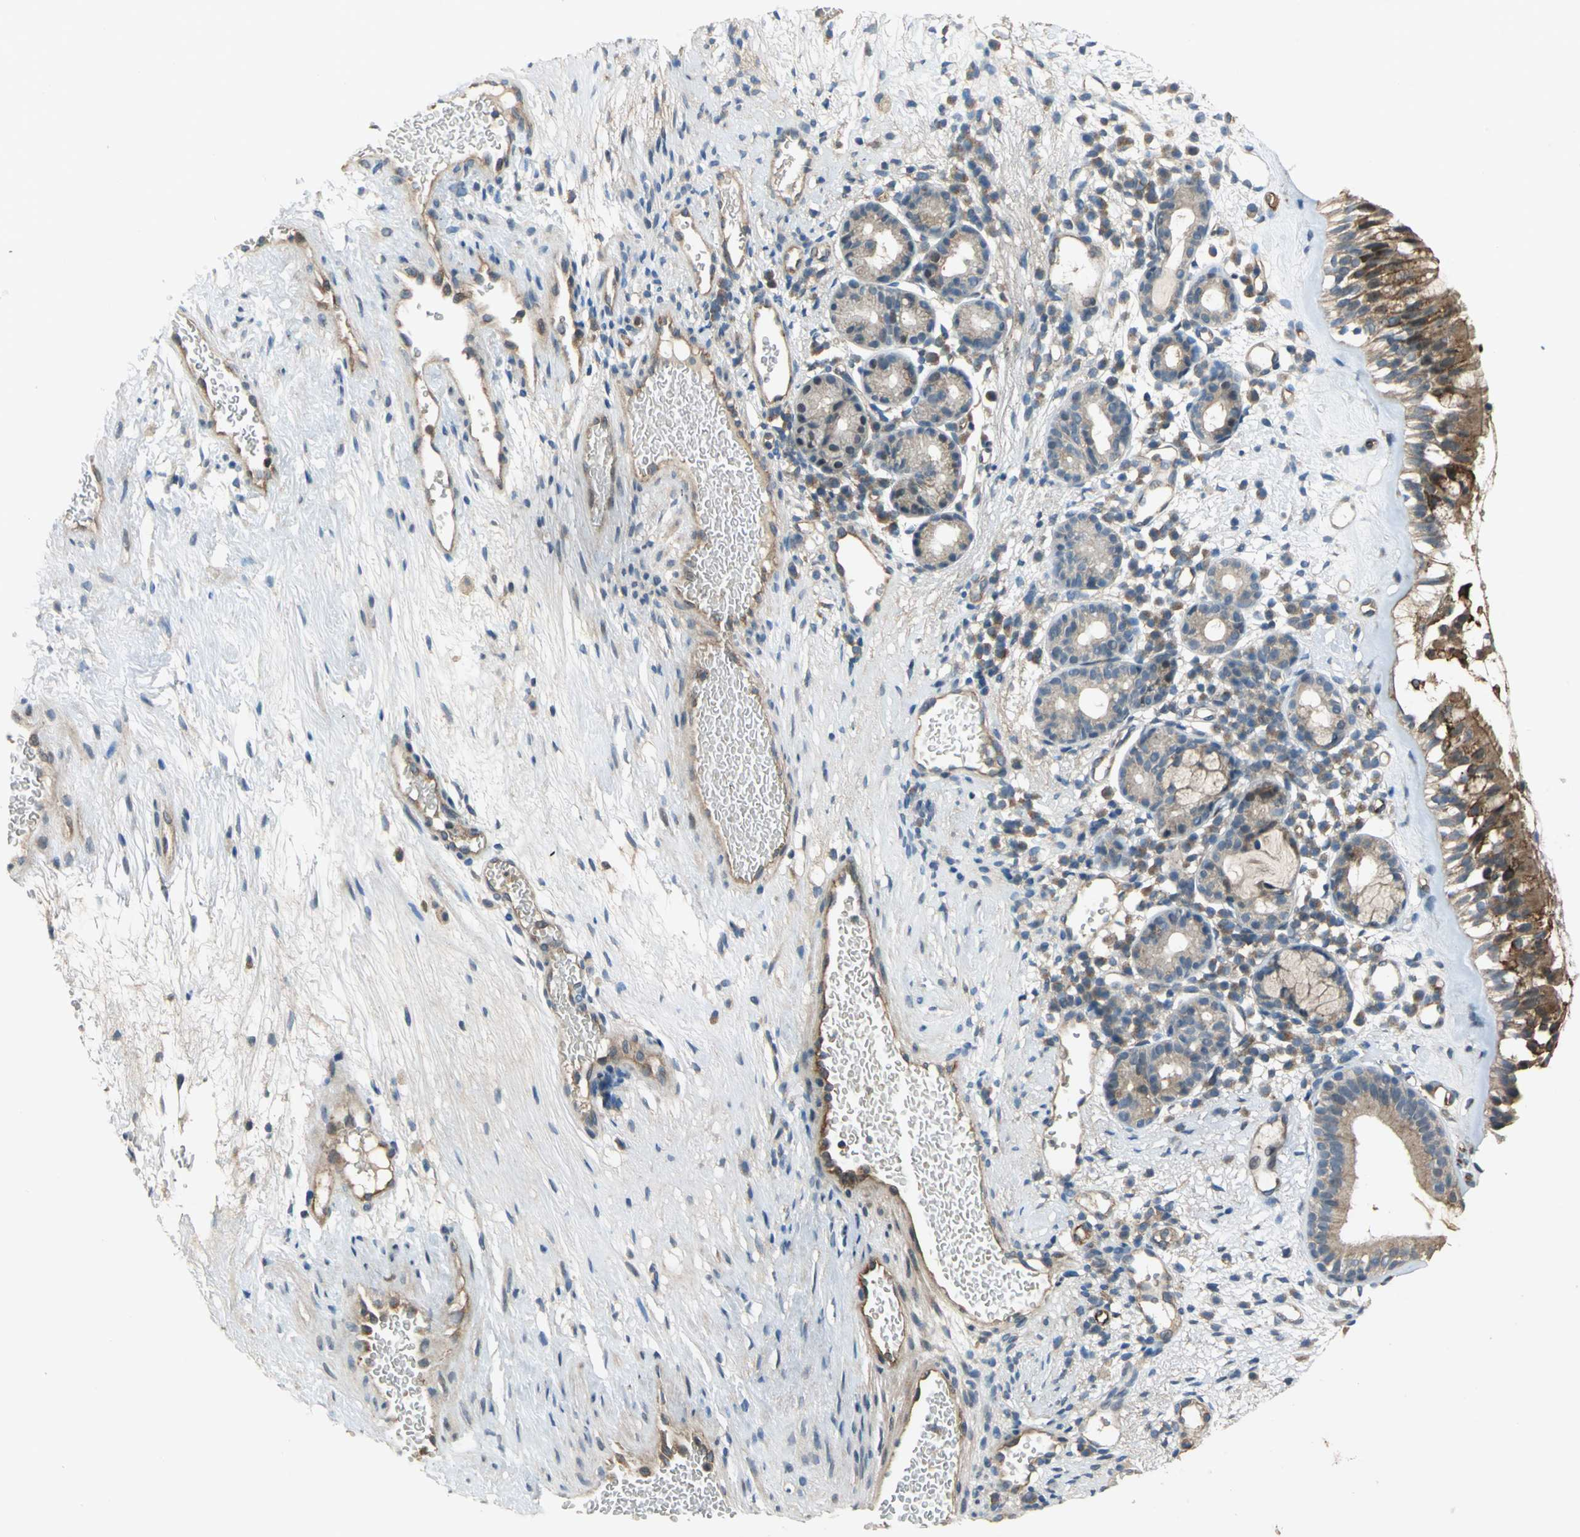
{"staining": {"intensity": "strong", "quantity": ">75%", "location": "cytoplasmic/membranous"}, "tissue": "nasopharynx", "cell_type": "Respiratory epithelial cells", "image_type": "normal", "snomed": [{"axis": "morphology", "description": "Normal tissue, NOS"}, {"axis": "morphology", "description": "Inflammation, NOS"}, {"axis": "topography", "description": "Nasopharynx"}], "caption": "High-power microscopy captured an immunohistochemistry (IHC) photomicrograph of unremarkable nasopharynx, revealing strong cytoplasmic/membranous staining in about >75% of respiratory epithelial cells. (Stains: DAB (3,3'-diaminobenzidine) in brown, nuclei in blue, Microscopy: brightfield microscopy at high magnification).", "gene": "EMCN", "patient": {"sex": "female", "age": 55}}